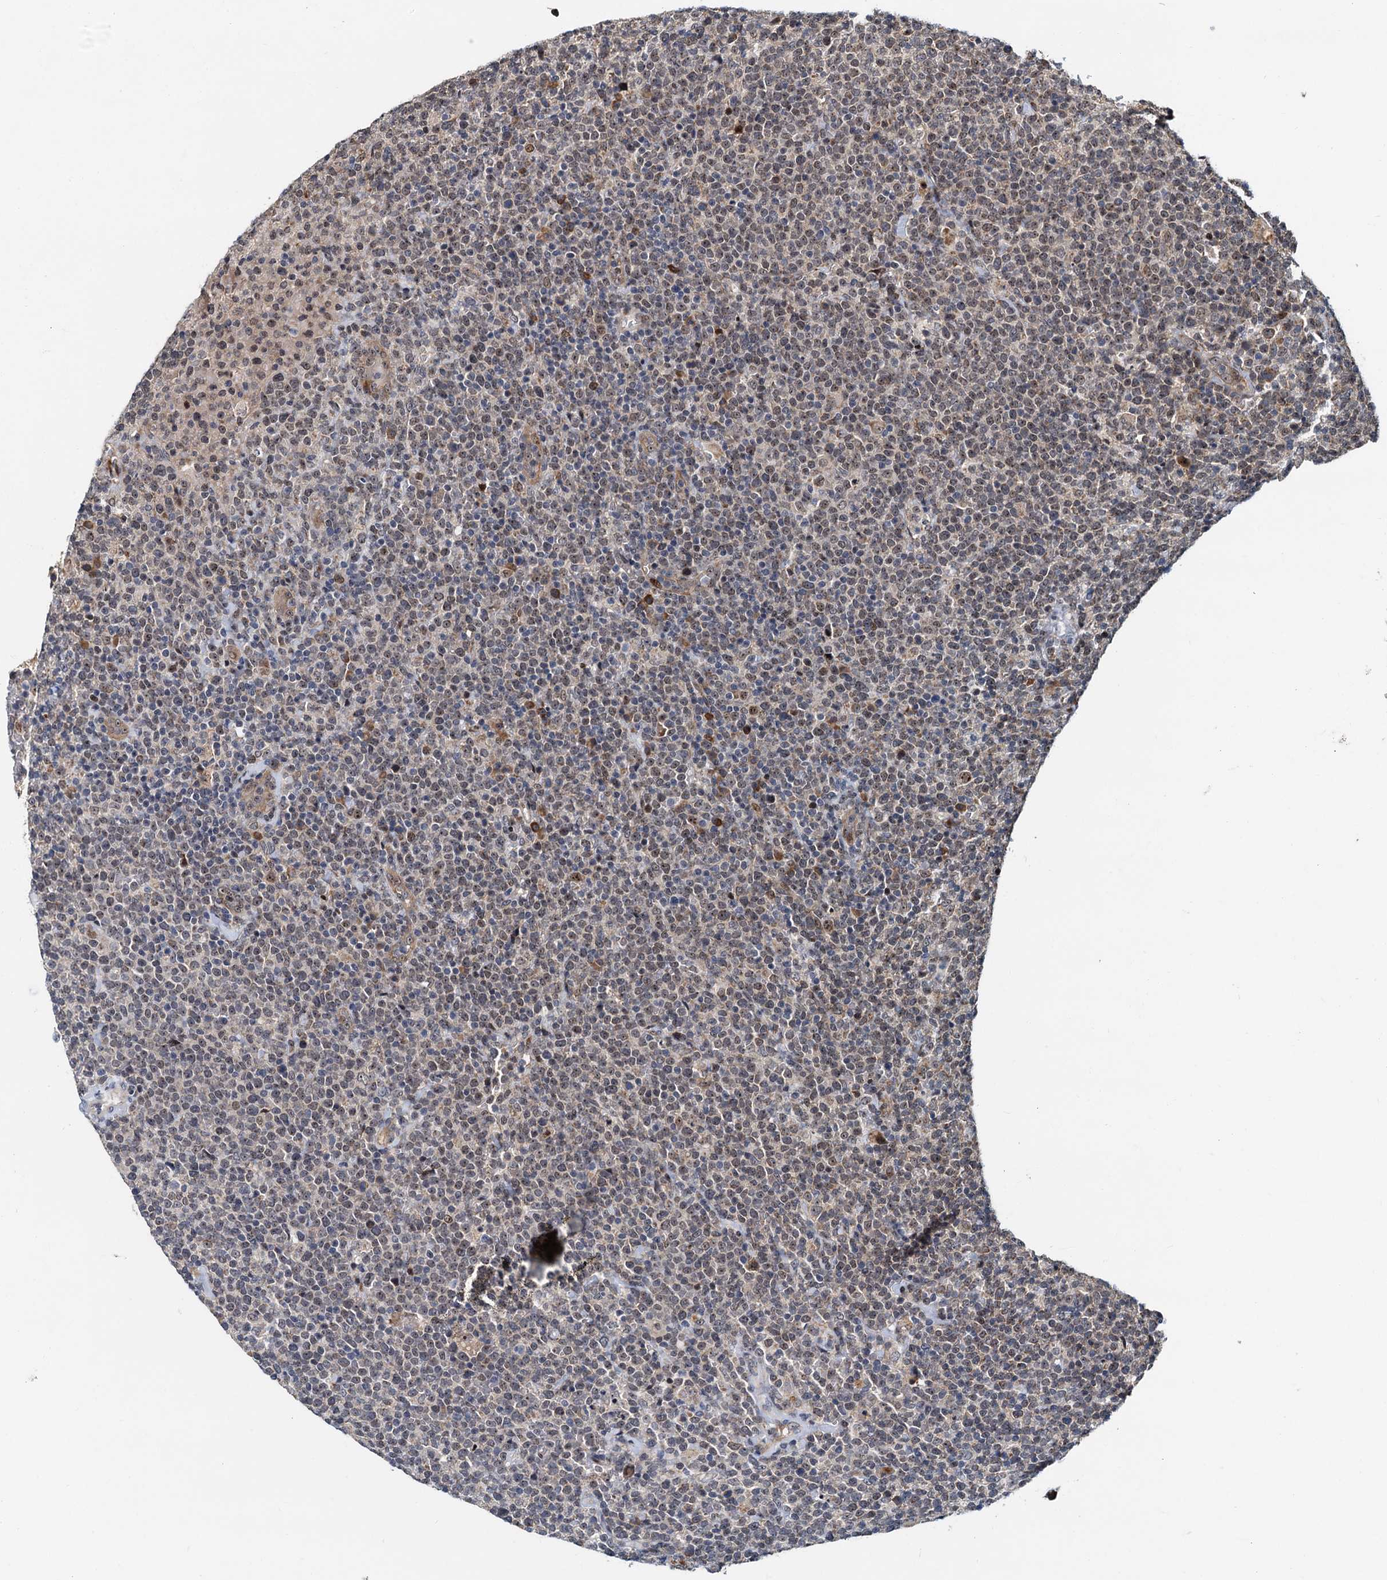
{"staining": {"intensity": "weak", "quantity": "25%-75%", "location": "nuclear"}, "tissue": "lymphoma", "cell_type": "Tumor cells", "image_type": "cancer", "snomed": [{"axis": "morphology", "description": "Malignant lymphoma, non-Hodgkin's type, High grade"}, {"axis": "topography", "description": "Lymph node"}], "caption": "Tumor cells display weak nuclear staining in approximately 25%-75% of cells in high-grade malignant lymphoma, non-Hodgkin's type. The staining was performed using DAB, with brown indicating positive protein expression. Nuclei are stained blue with hematoxylin.", "gene": "DNAJC21", "patient": {"sex": "male", "age": 61}}